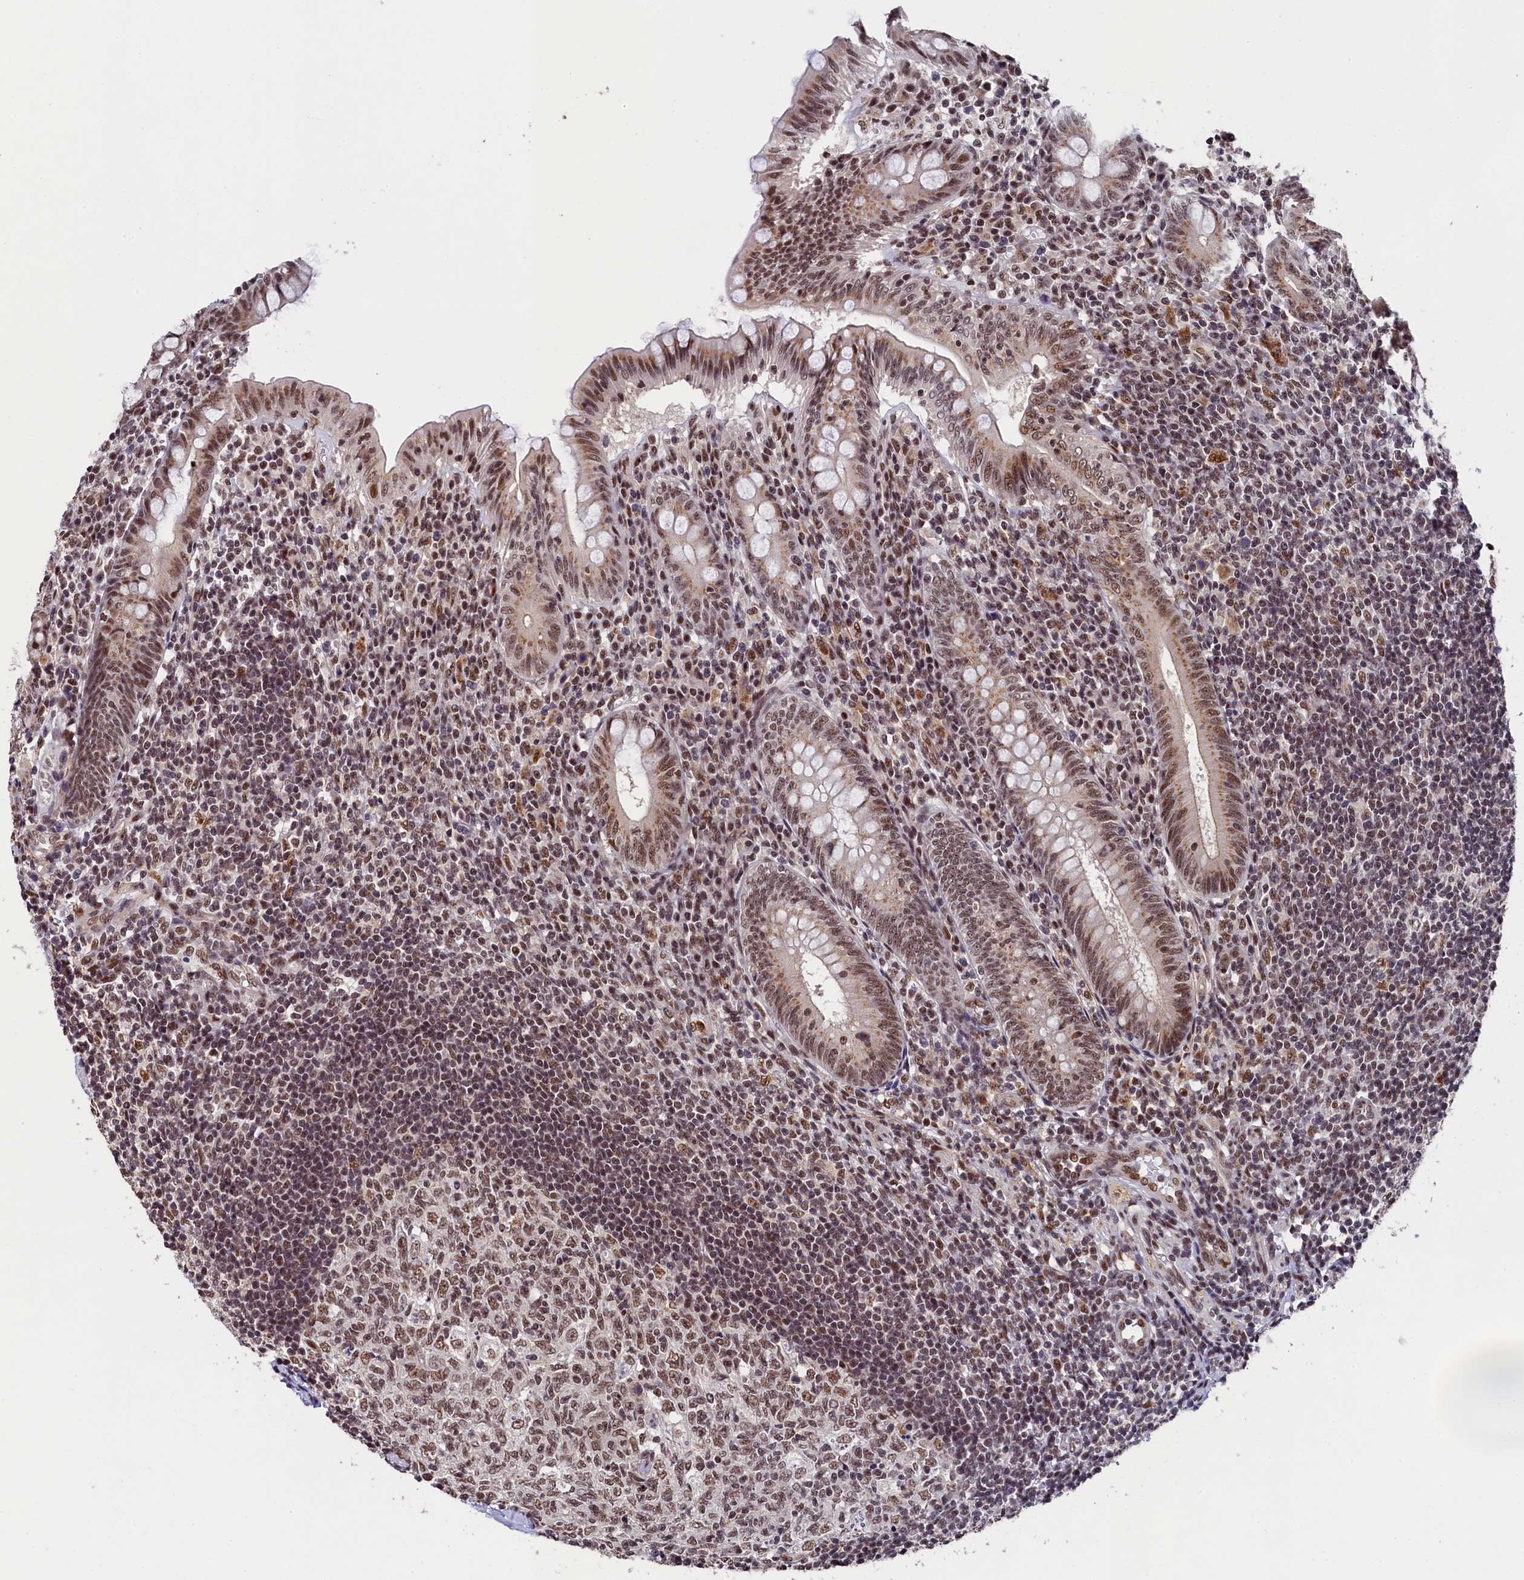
{"staining": {"intensity": "moderate", "quantity": ">75%", "location": "cytoplasmic/membranous,nuclear"}, "tissue": "appendix", "cell_type": "Glandular cells", "image_type": "normal", "snomed": [{"axis": "morphology", "description": "Normal tissue, NOS"}, {"axis": "topography", "description": "Appendix"}], "caption": "Appendix stained with immunohistochemistry (IHC) shows moderate cytoplasmic/membranous,nuclear expression in about >75% of glandular cells.", "gene": "ADIG", "patient": {"sex": "male", "age": 14}}